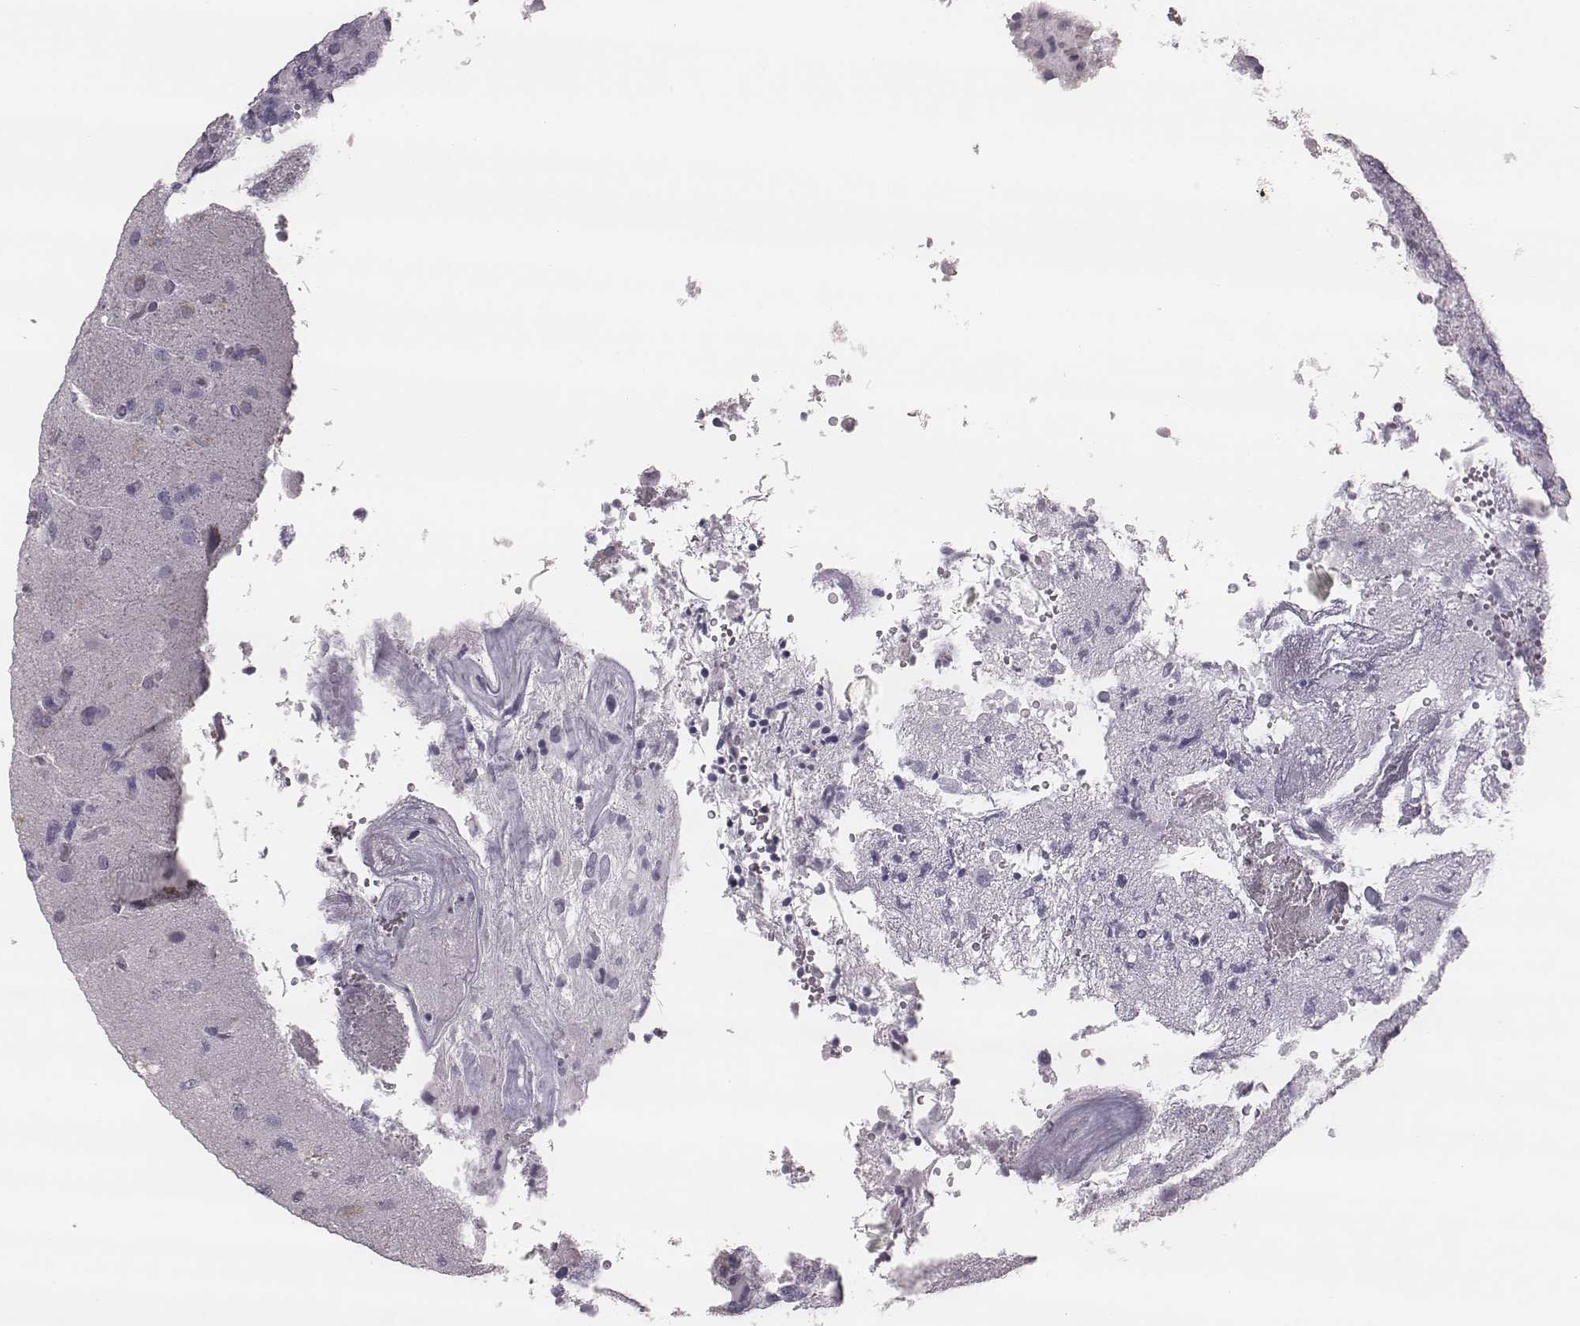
{"staining": {"intensity": "negative", "quantity": "none", "location": "none"}, "tissue": "glioma", "cell_type": "Tumor cells", "image_type": "cancer", "snomed": [{"axis": "morphology", "description": "Glioma, malignant, High grade"}, {"axis": "topography", "description": "Brain"}], "caption": "Tumor cells are negative for protein expression in human malignant glioma (high-grade). (Immunohistochemistry (ihc), brightfield microscopy, high magnification).", "gene": "KRT74", "patient": {"sex": "female", "age": 71}}